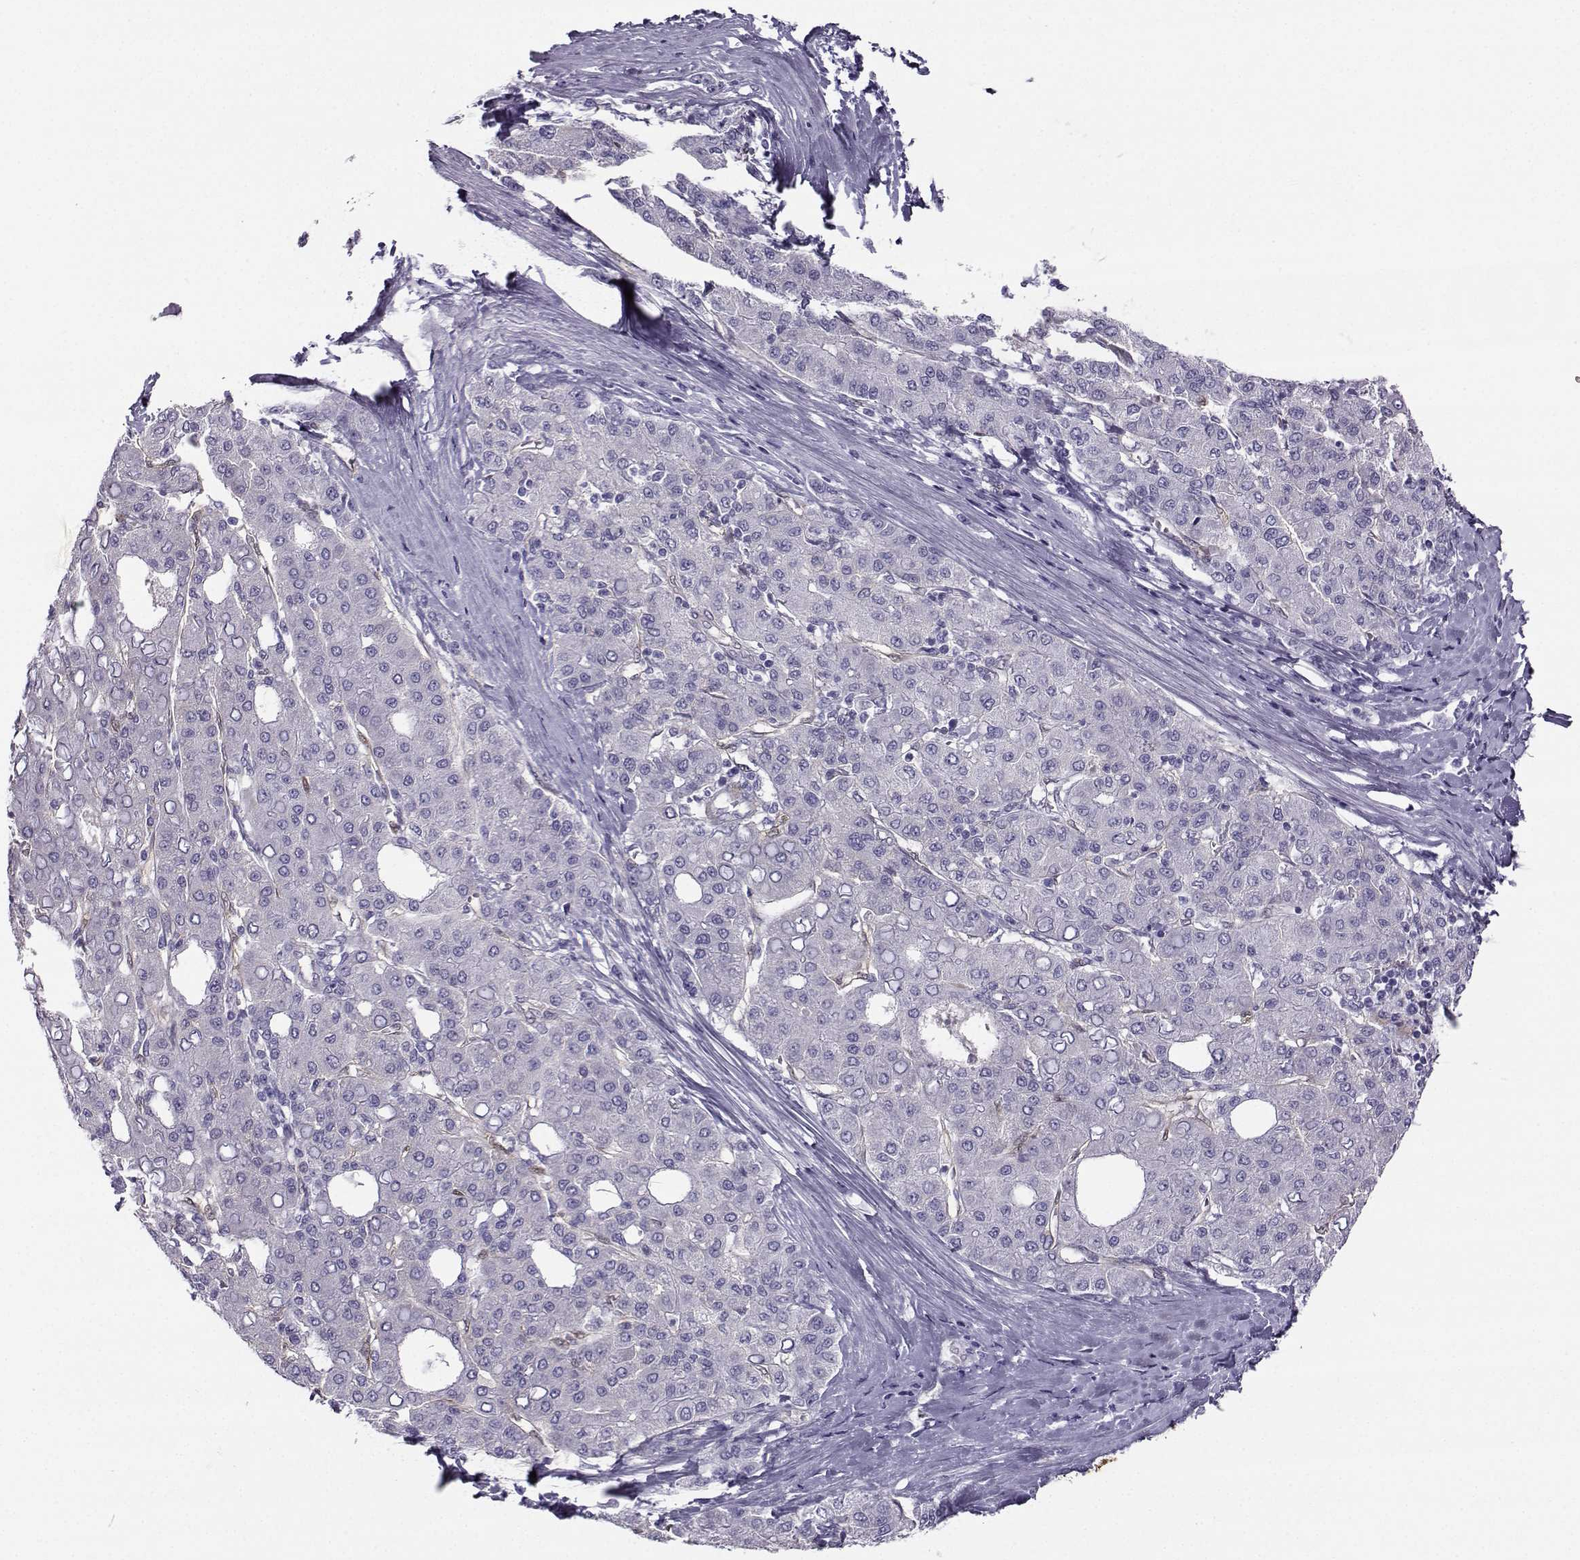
{"staining": {"intensity": "moderate", "quantity": "<25%", "location": "cytoplasmic/membranous"}, "tissue": "liver cancer", "cell_type": "Tumor cells", "image_type": "cancer", "snomed": [{"axis": "morphology", "description": "Carcinoma, Hepatocellular, NOS"}, {"axis": "topography", "description": "Liver"}], "caption": "Tumor cells show low levels of moderate cytoplasmic/membranous positivity in approximately <25% of cells in liver cancer (hepatocellular carcinoma).", "gene": "NQO1", "patient": {"sex": "male", "age": 65}}